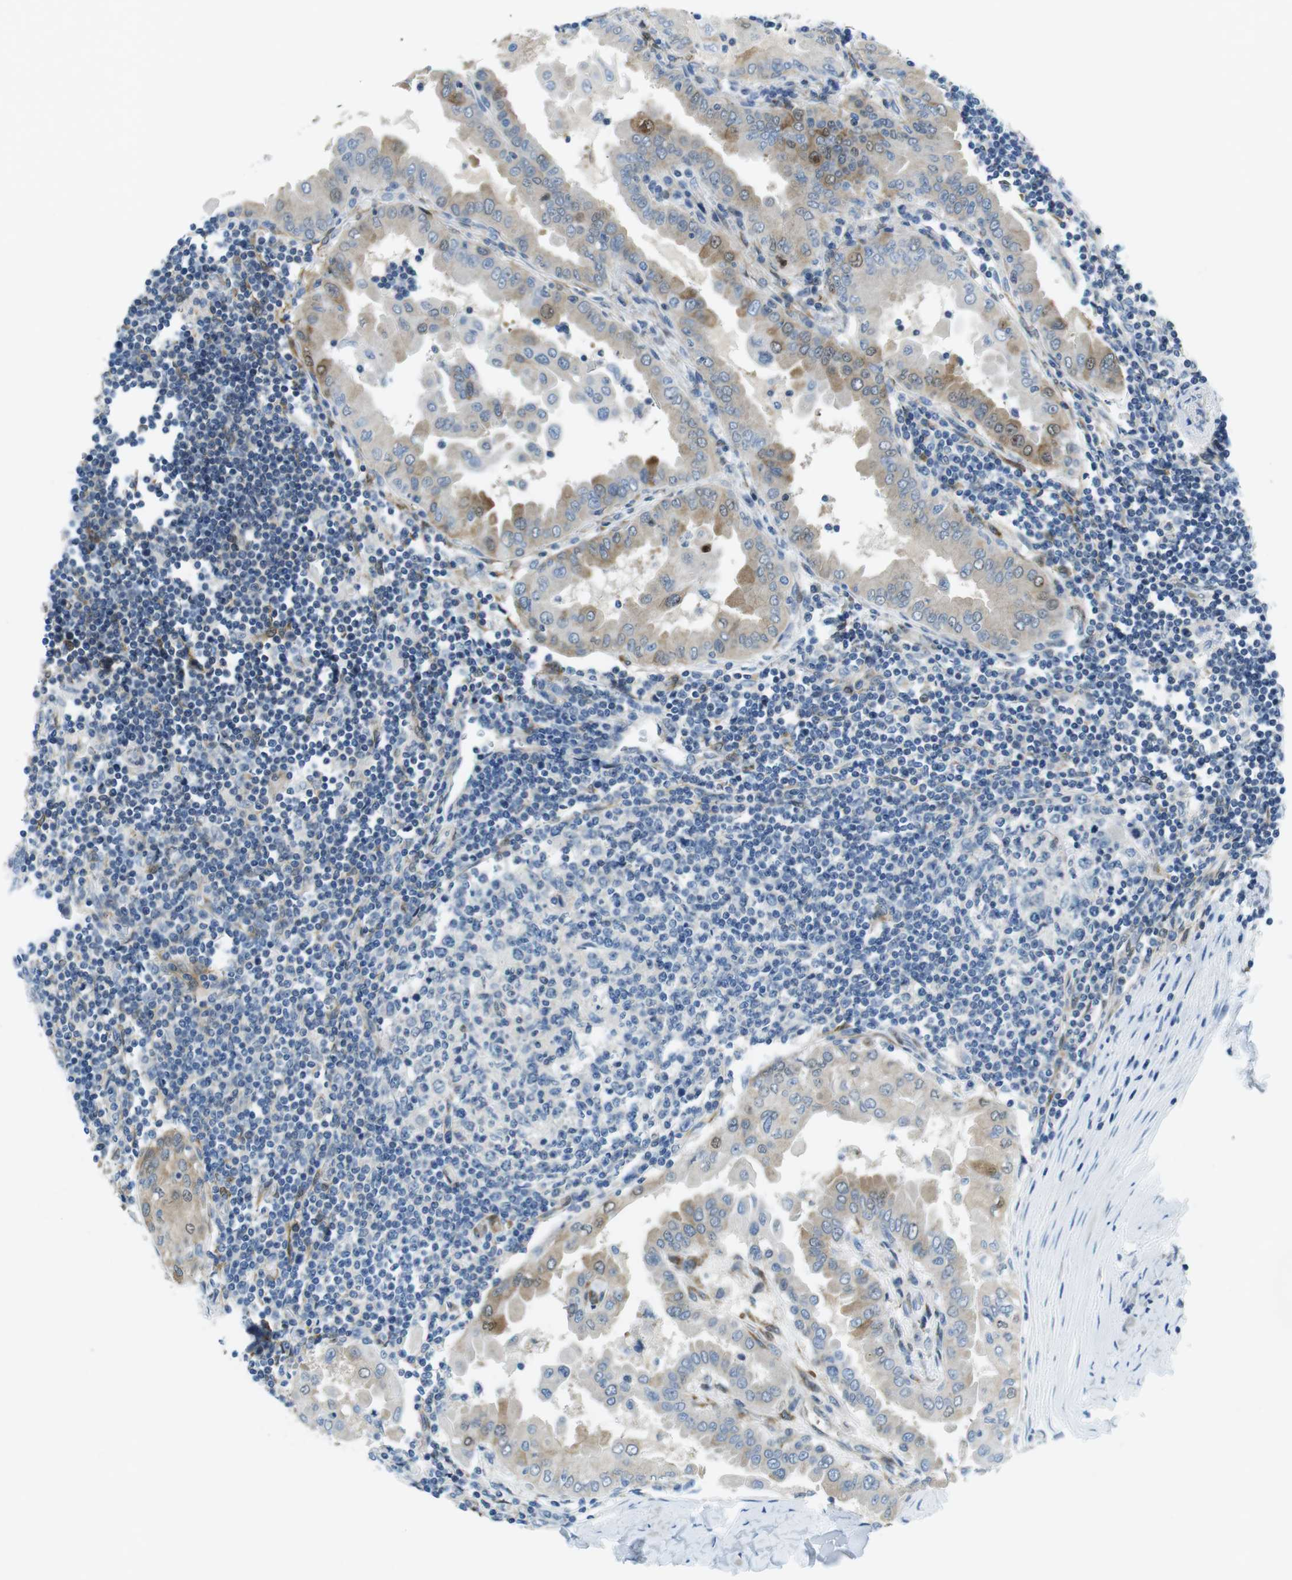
{"staining": {"intensity": "moderate", "quantity": "<25%", "location": "cytoplasmic/membranous"}, "tissue": "thyroid cancer", "cell_type": "Tumor cells", "image_type": "cancer", "snomed": [{"axis": "morphology", "description": "Papillary adenocarcinoma, NOS"}, {"axis": "topography", "description": "Thyroid gland"}], "caption": "This is a micrograph of immunohistochemistry (IHC) staining of papillary adenocarcinoma (thyroid), which shows moderate expression in the cytoplasmic/membranous of tumor cells.", "gene": "PHLDA1", "patient": {"sex": "male", "age": 33}}